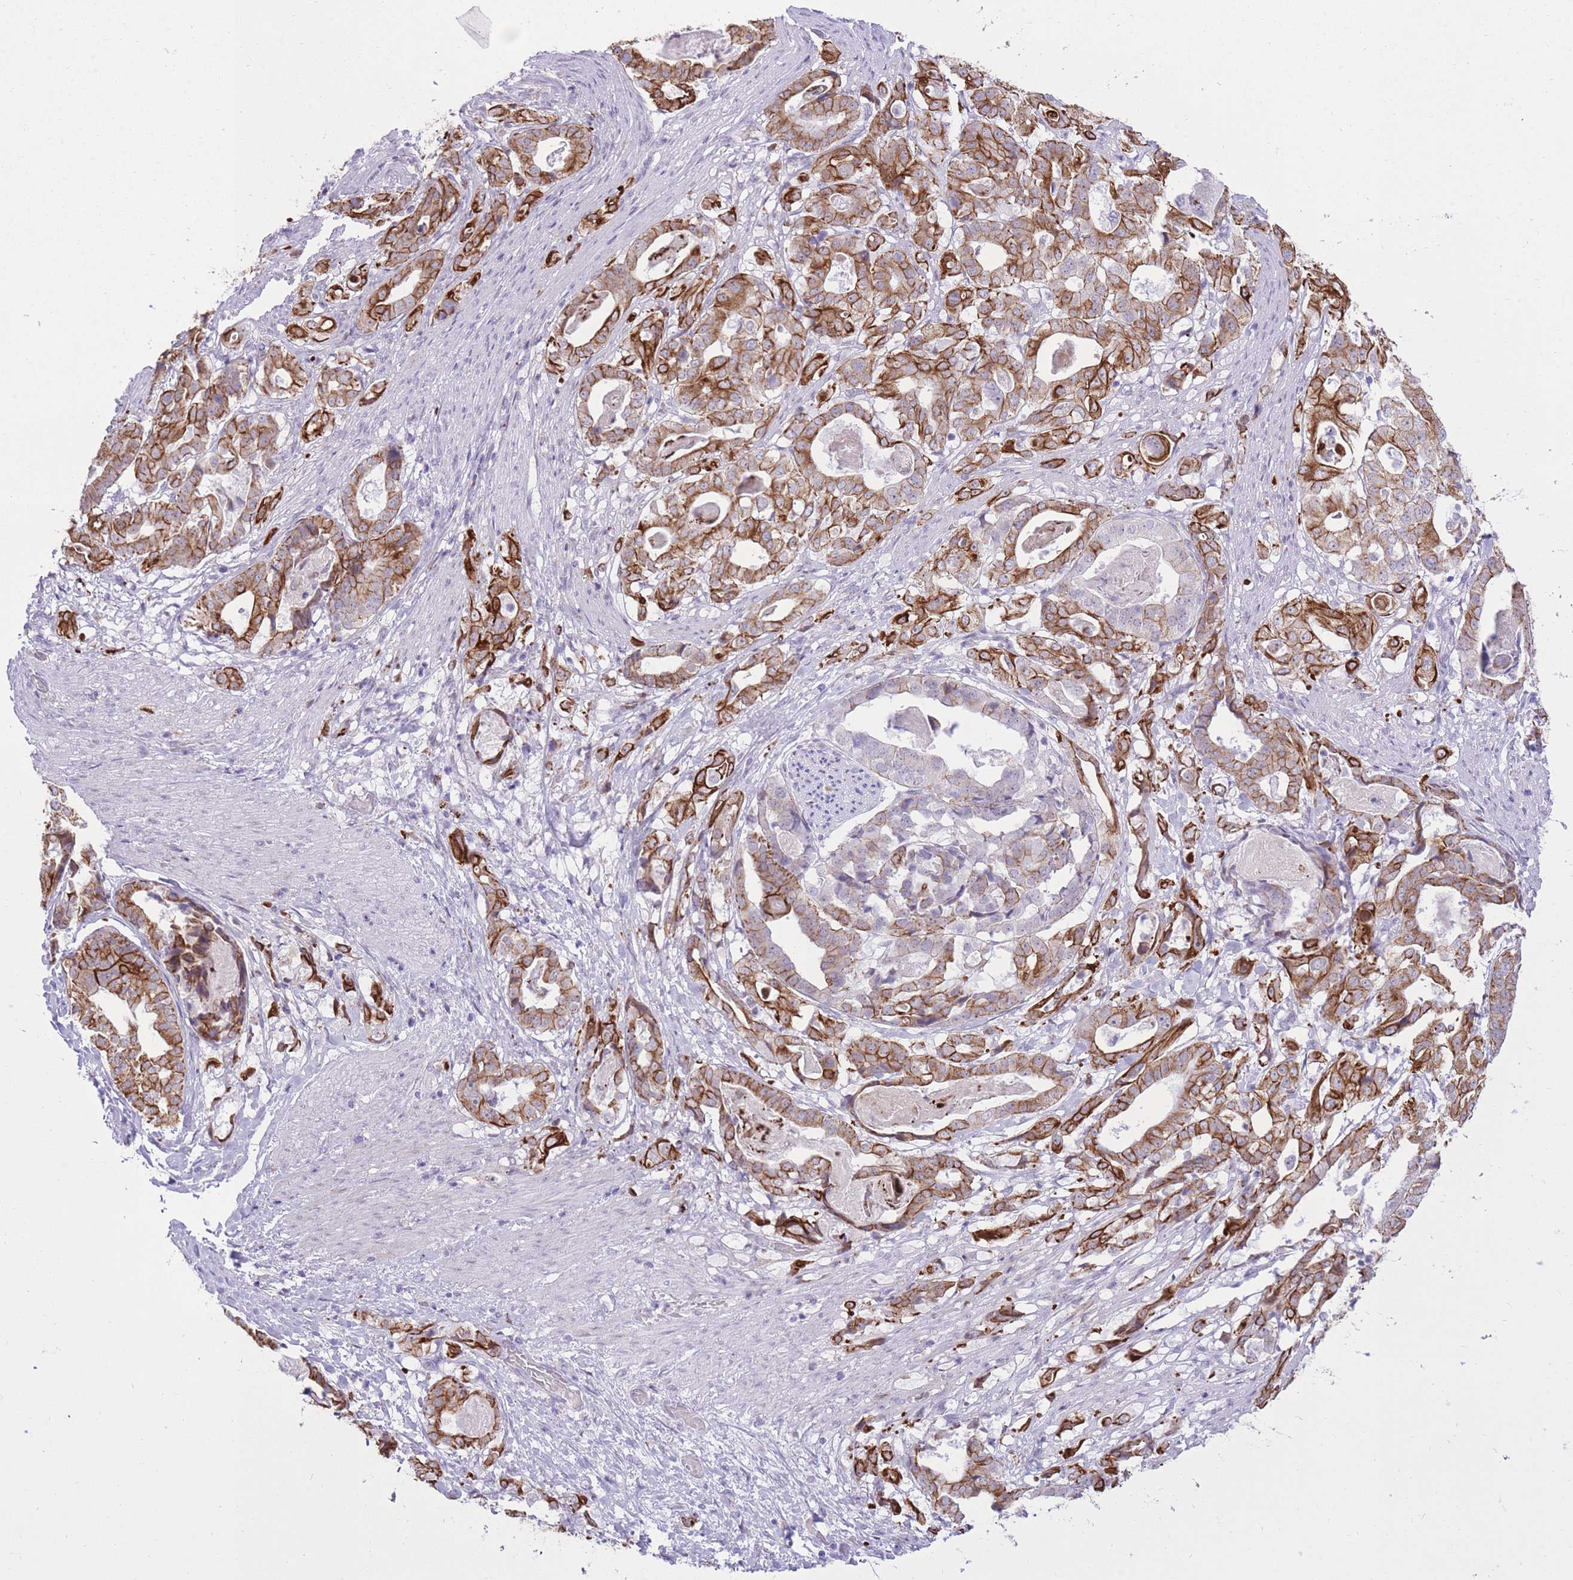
{"staining": {"intensity": "strong", "quantity": "25%-75%", "location": "cytoplasmic/membranous"}, "tissue": "stomach cancer", "cell_type": "Tumor cells", "image_type": "cancer", "snomed": [{"axis": "morphology", "description": "Adenocarcinoma, NOS"}, {"axis": "topography", "description": "Stomach"}], "caption": "The immunohistochemical stain highlights strong cytoplasmic/membranous positivity in tumor cells of stomach adenocarcinoma tissue.", "gene": "MEIS3", "patient": {"sex": "male", "age": 48}}